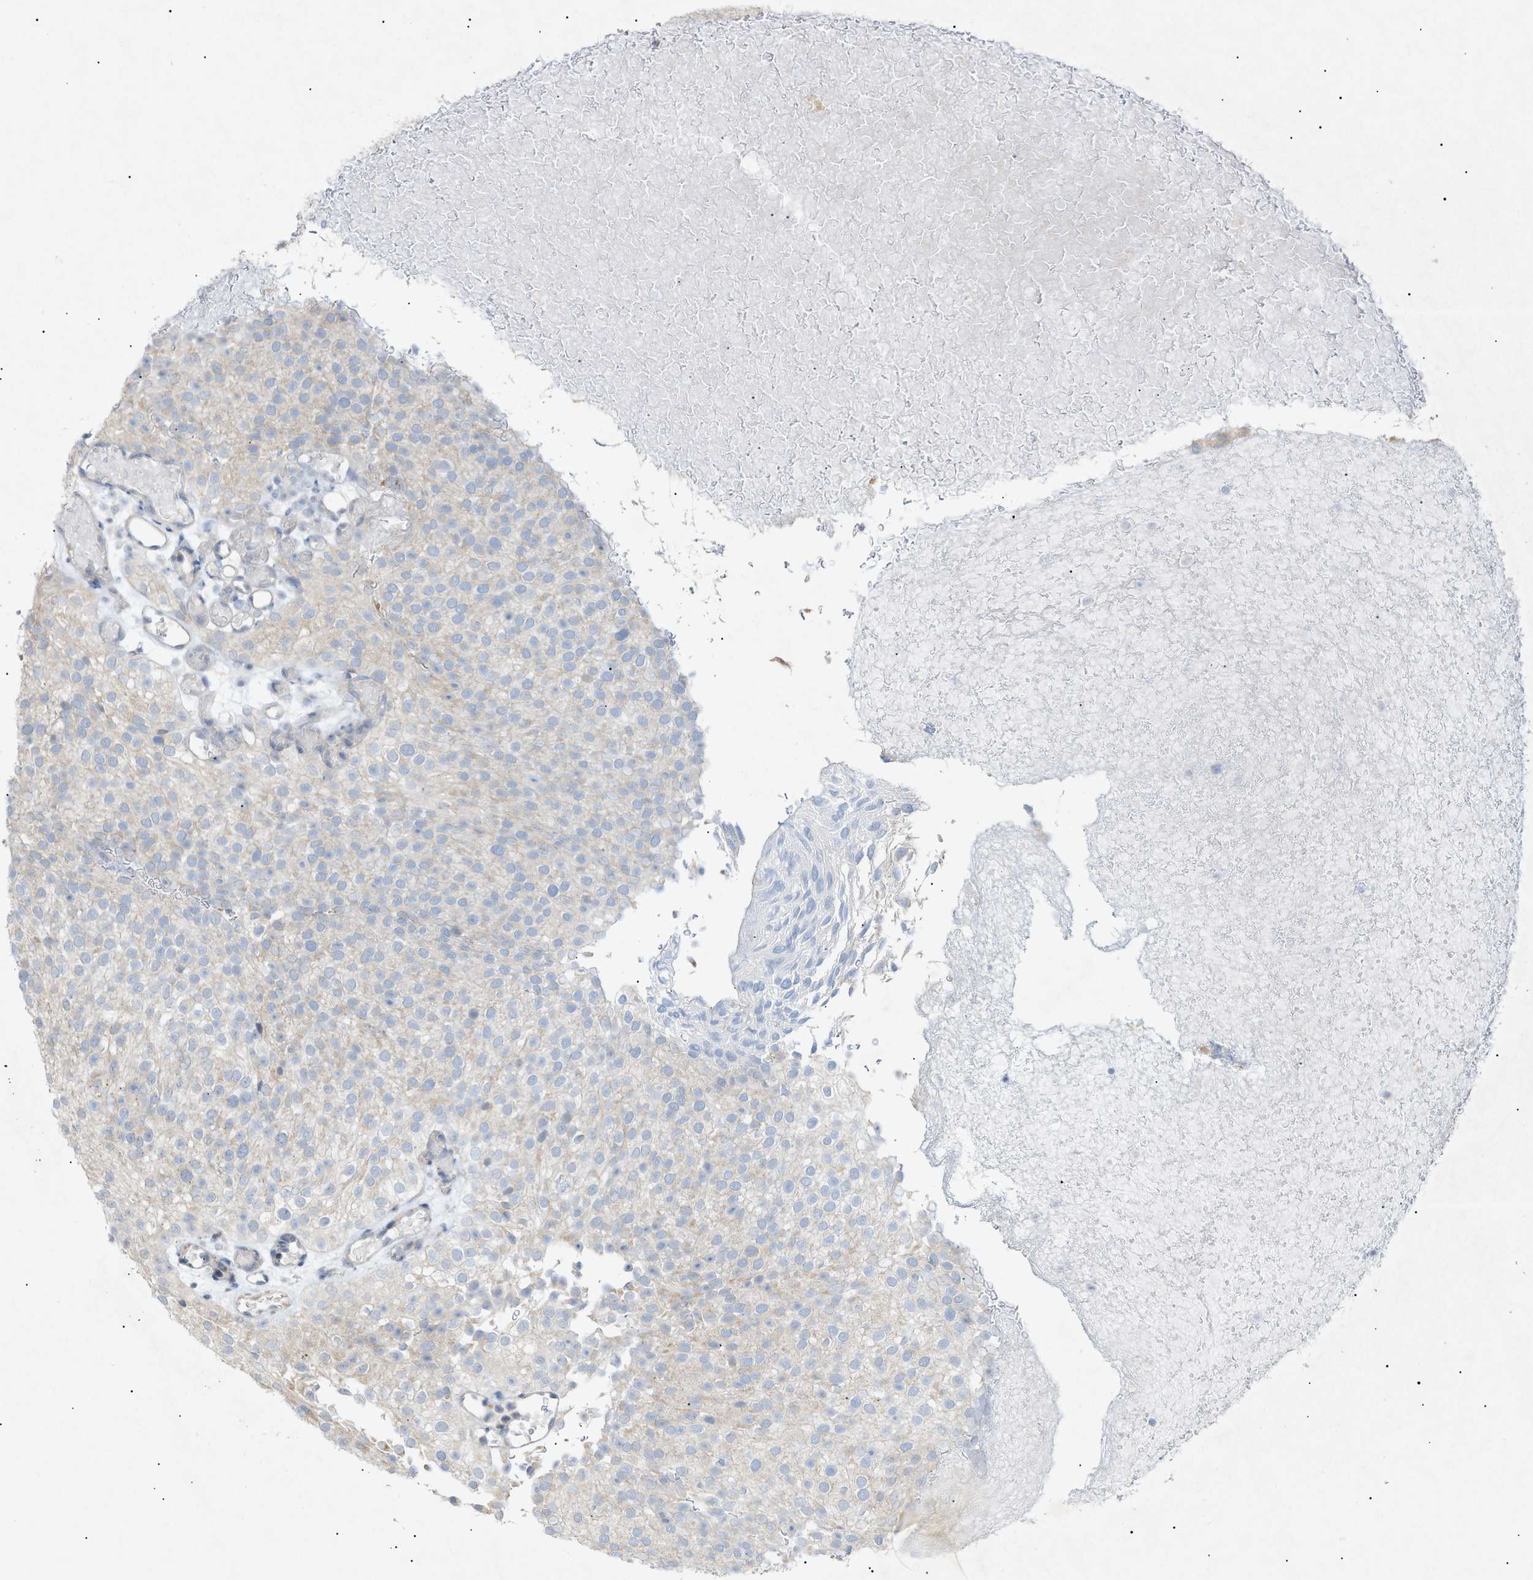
{"staining": {"intensity": "negative", "quantity": "none", "location": "none"}, "tissue": "urothelial cancer", "cell_type": "Tumor cells", "image_type": "cancer", "snomed": [{"axis": "morphology", "description": "Urothelial carcinoma, Low grade"}, {"axis": "topography", "description": "Urinary bladder"}], "caption": "Immunohistochemistry (IHC) micrograph of urothelial cancer stained for a protein (brown), which shows no expression in tumor cells.", "gene": "SLC25A31", "patient": {"sex": "male", "age": 78}}